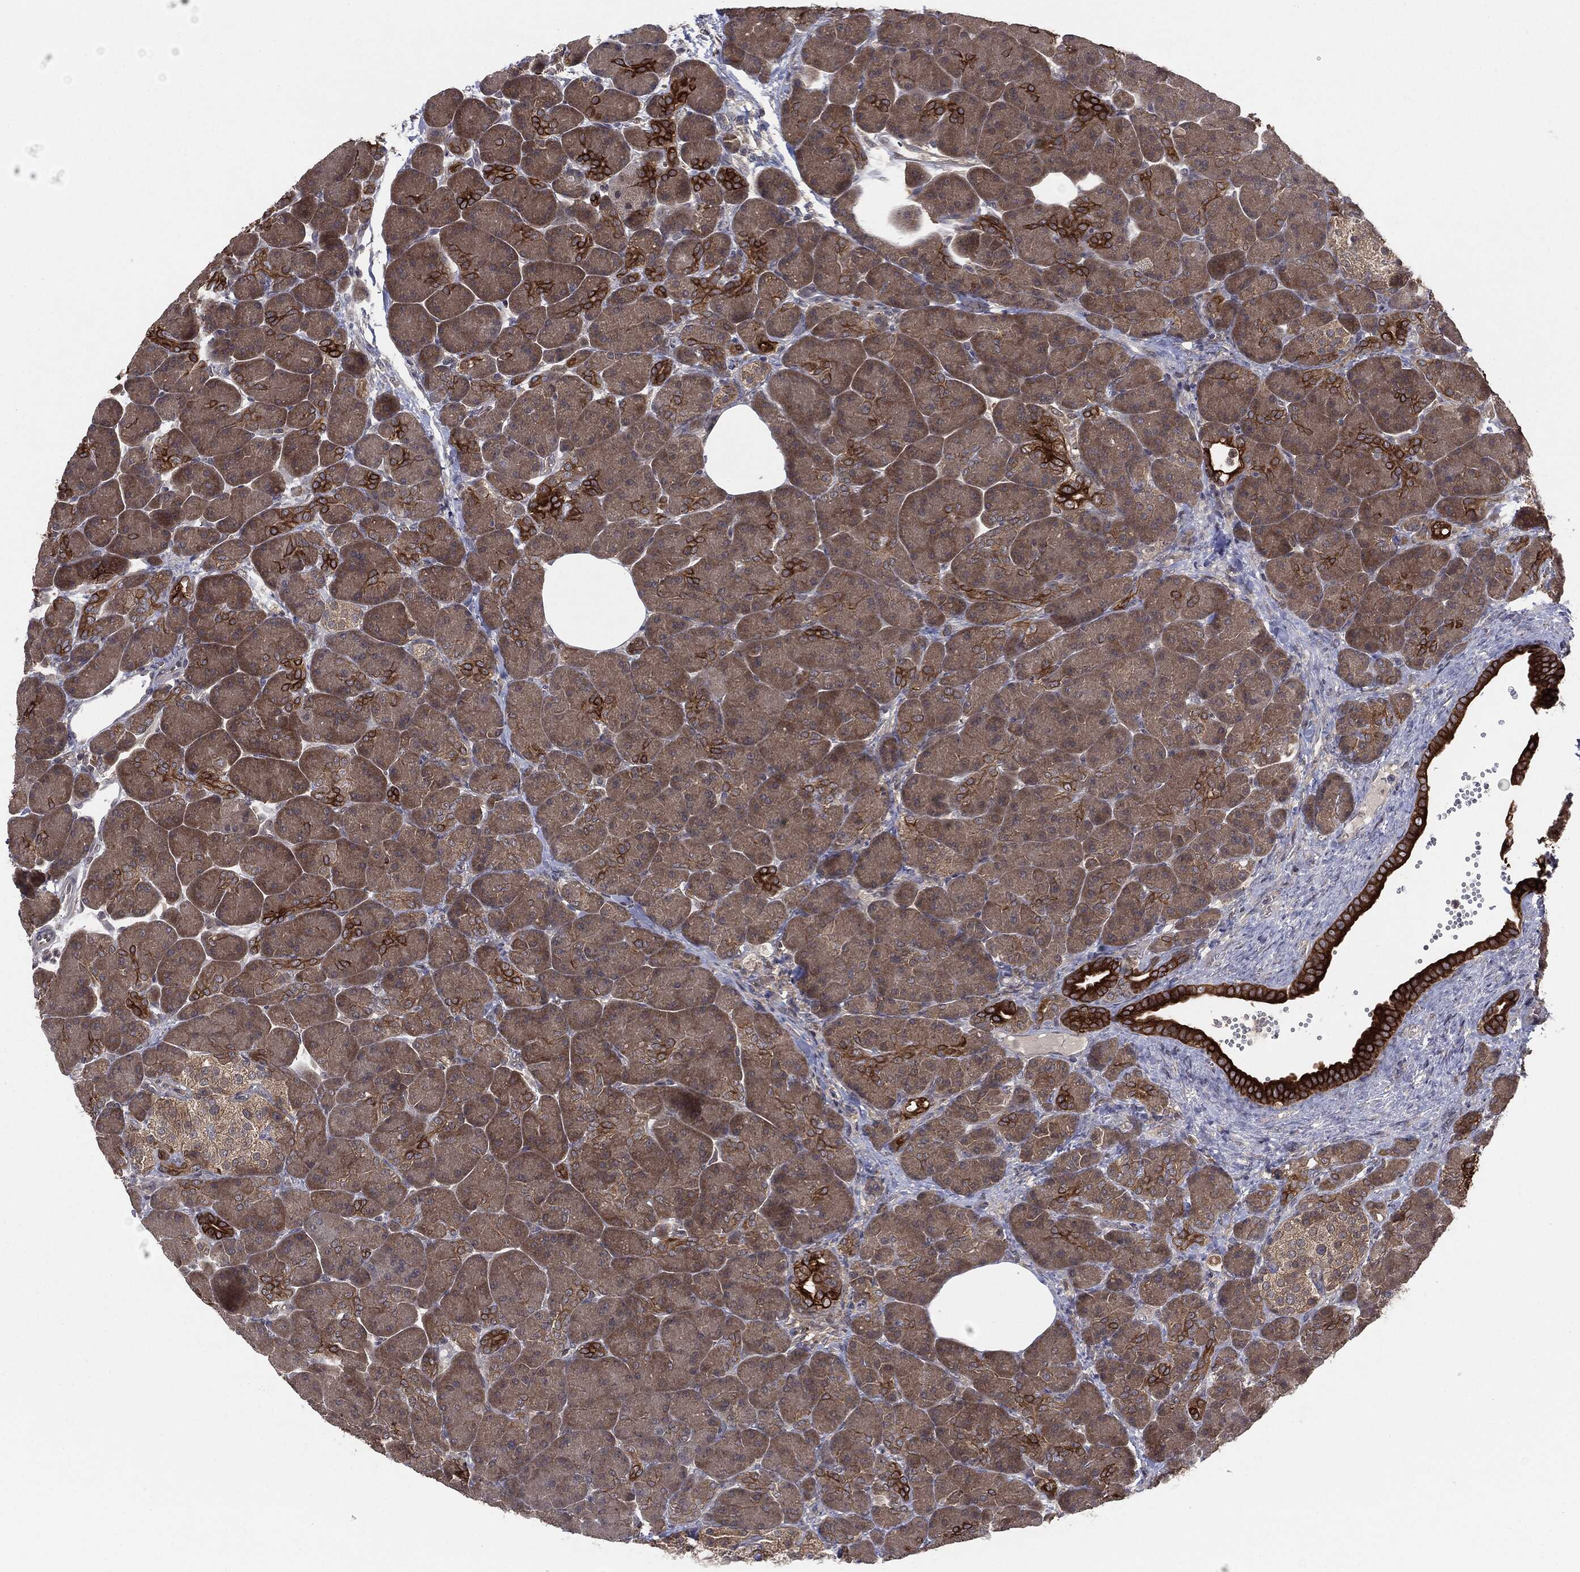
{"staining": {"intensity": "weak", "quantity": ">75%", "location": "cytoplasmic/membranous"}, "tissue": "pancreas", "cell_type": "Exocrine glandular cells", "image_type": "normal", "snomed": [{"axis": "morphology", "description": "Normal tissue, NOS"}, {"axis": "topography", "description": "Pancreas"}], "caption": "Human pancreas stained with a brown dye displays weak cytoplasmic/membranous positive positivity in approximately >75% of exocrine glandular cells.", "gene": "KRT7", "patient": {"sex": "female", "age": 63}}